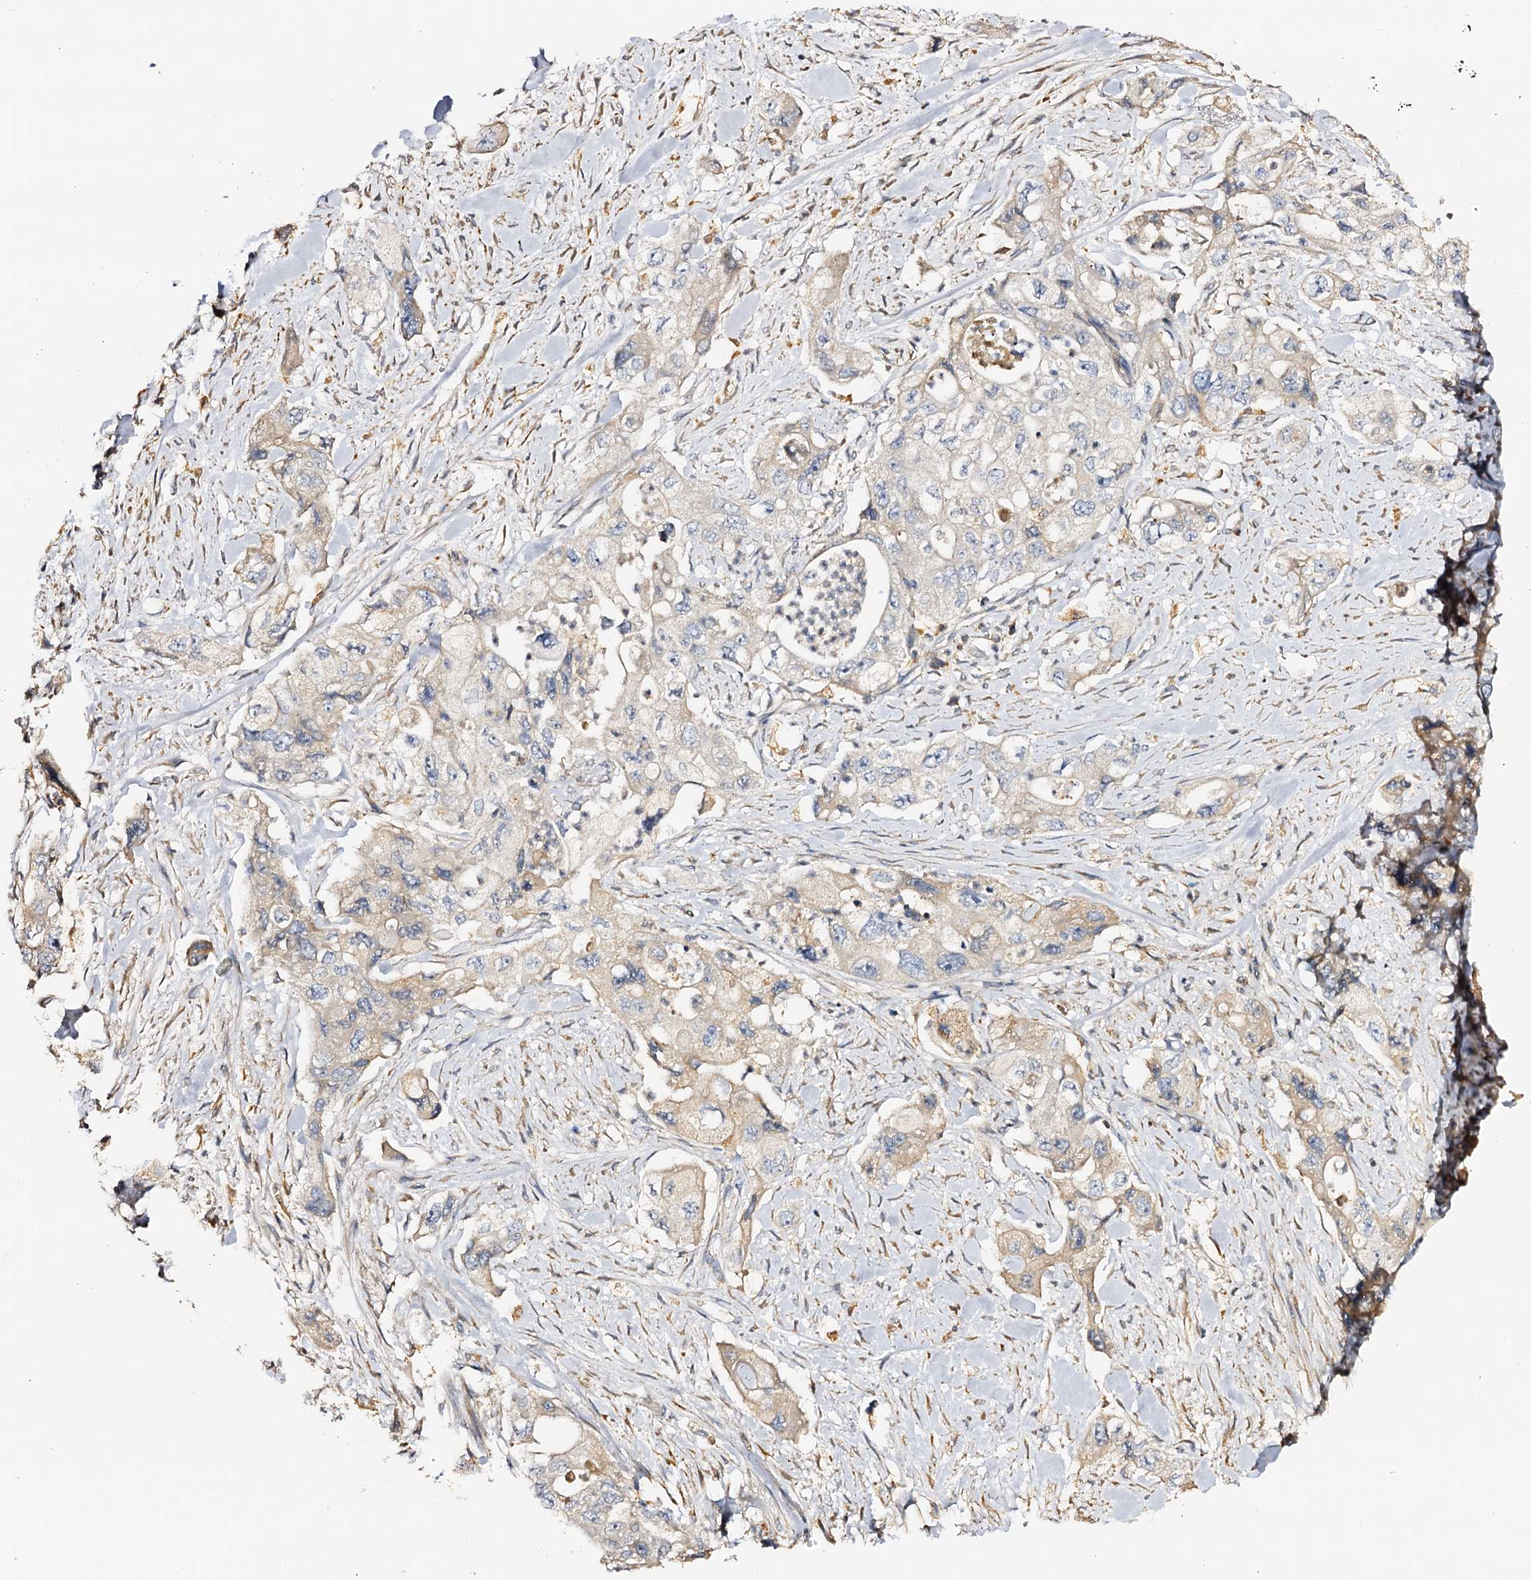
{"staining": {"intensity": "negative", "quantity": "none", "location": "none"}, "tissue": "pancreatic cancer", "cell_type": "Tumor cells", "image_type": "cancer", "snomed": [{"axis": "morphology", "description": "Adenocarcinoma, NOS"}, {"axis": "topography", "description": "Pancreas"}], "caption": "Tumor cells show no significant staining in pancreatic cancer.", "gene": "DMXL2", "patient": {"sex": "female", "age": 73}}